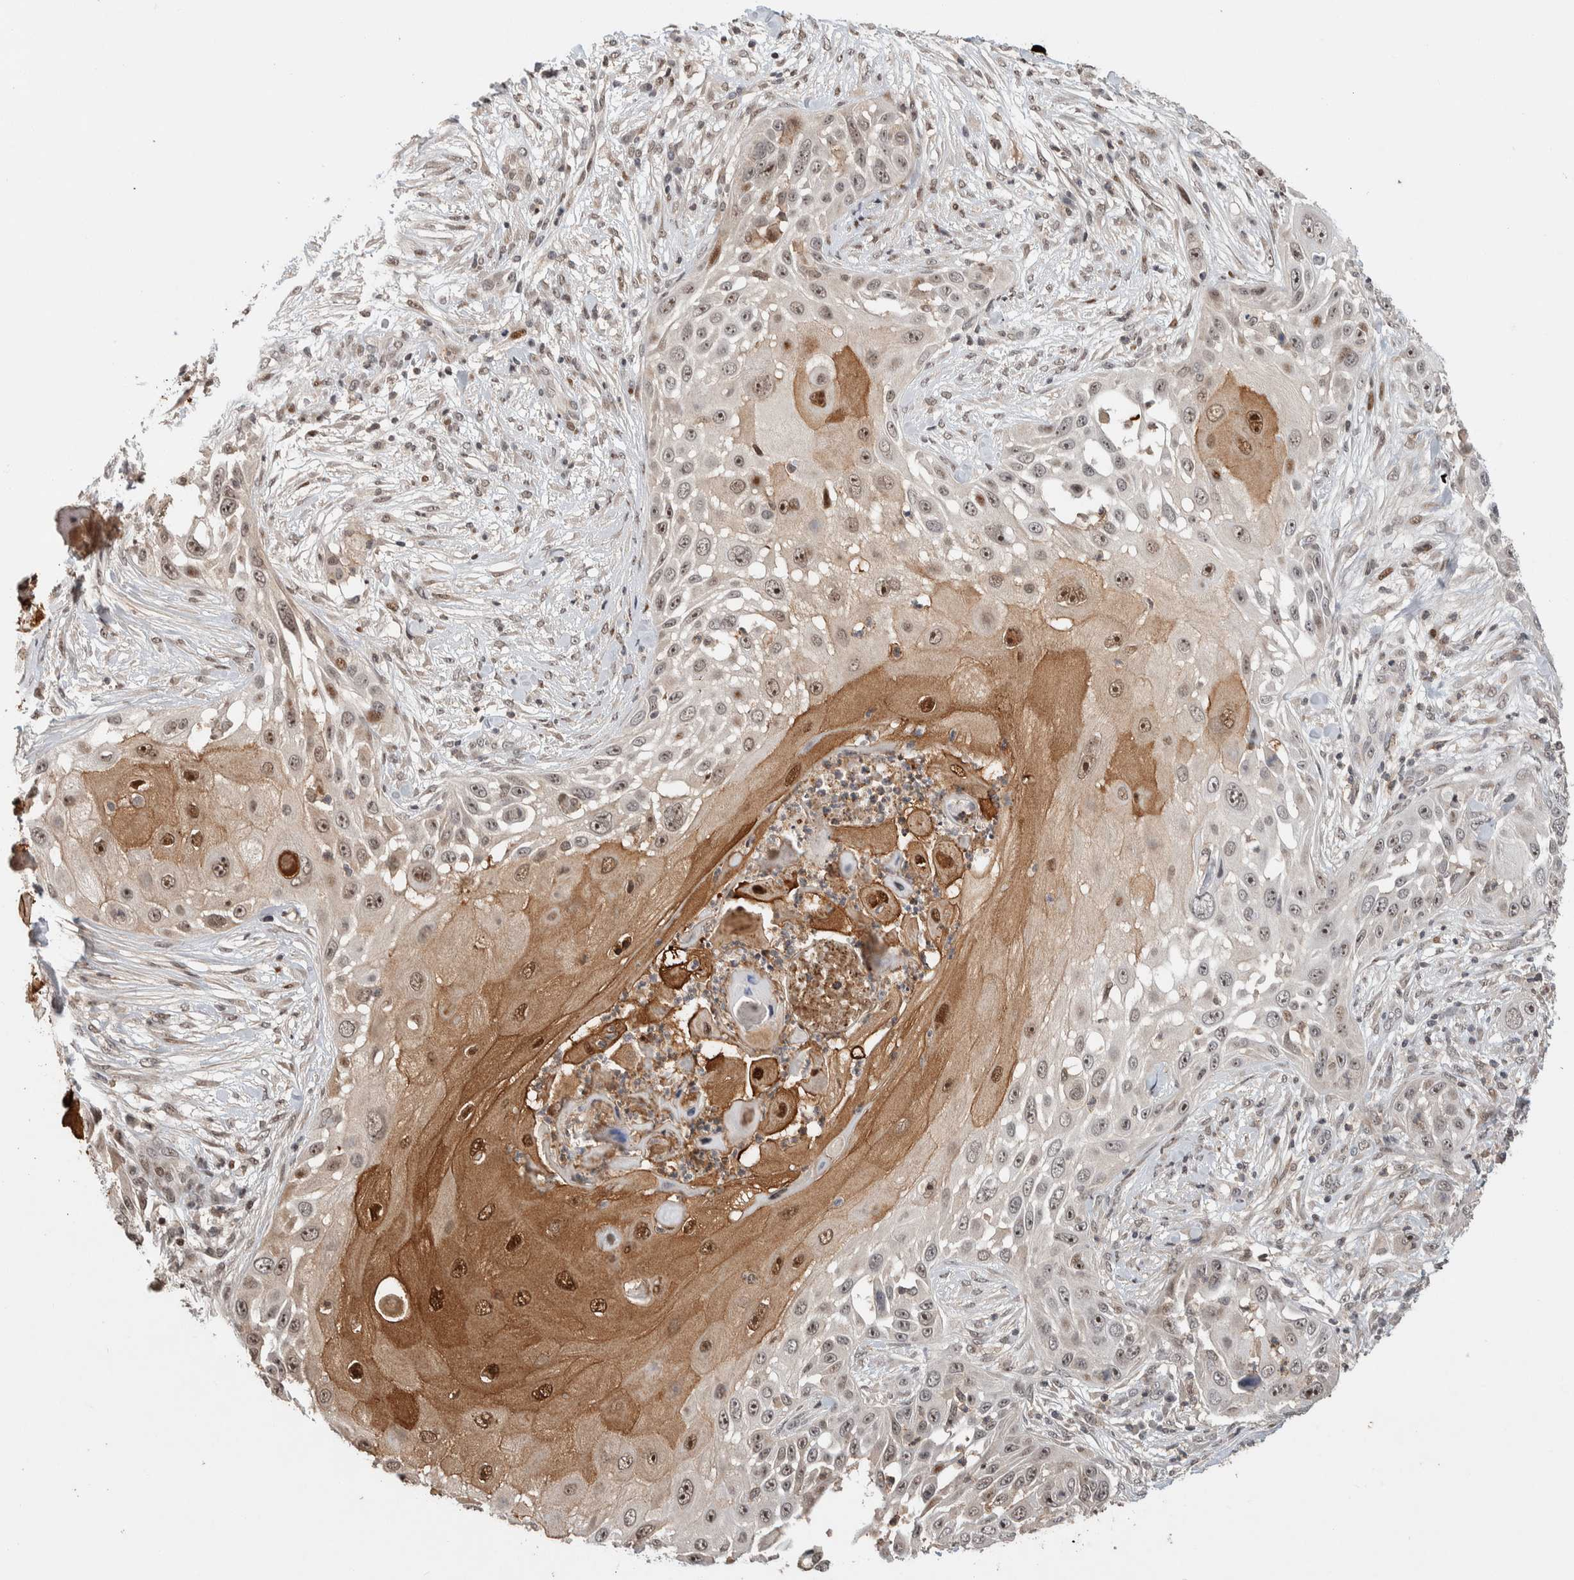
{"staining": {"intensity": "moderate", "quantity": "25%-75%", "location": "nuclear"}, "tissue": "skin cancer", "cell_type": "Tumor cells", "image_type": "cancer", "snomed": [{"axis": "morphology", "description": "Squamous cell carcinoma, NOS"}, {"axis": "topography", "description": "Skin"}], "caption": "A micrograph showing moderate nuclear expression in approximately 25%-75% of tumor cells in skin cancer, as visualized by brown immunohistochemical staining.", "gene": "ZNF521", "patient": {"sex": "female", "age": 44}}